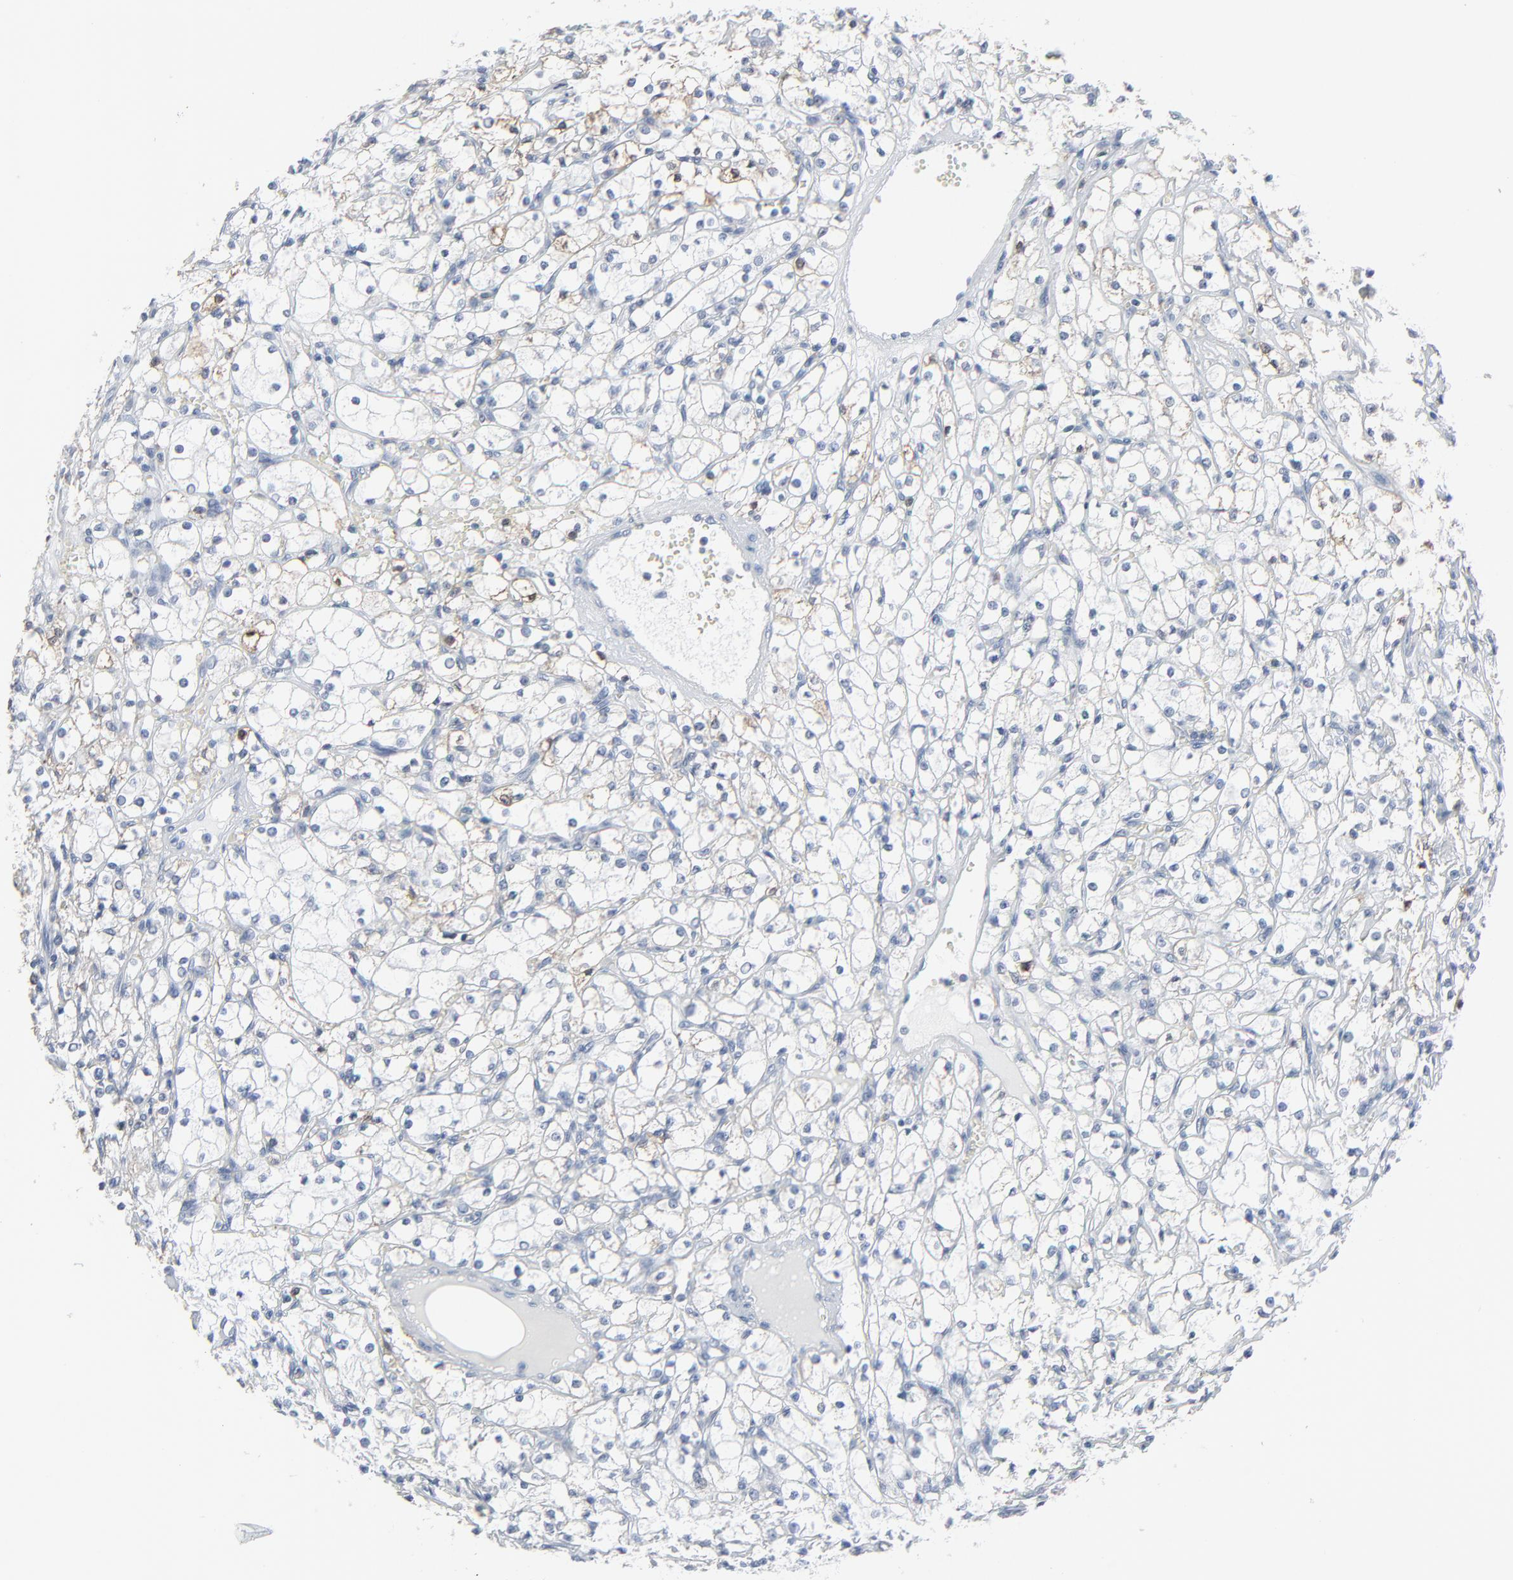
{"staining": {"intensity": "weak", "quantity": "<25%", "location": "cytoplasmic/membranous"}, "tissue": "renal cancer", "cell_type": "Tumor cells", "image_type": "cancer", "snomed": [{"axis": "morphology", "description": "Adenocarcinoma, NOS"}, {"axis": "topography", "description": "Kidney"}], "caption": "There is no significant positivity in tumor cells of renal adenocarcinoma.", "gene": "PHGDH", "patient": {"sex": "male", "age": 61}}